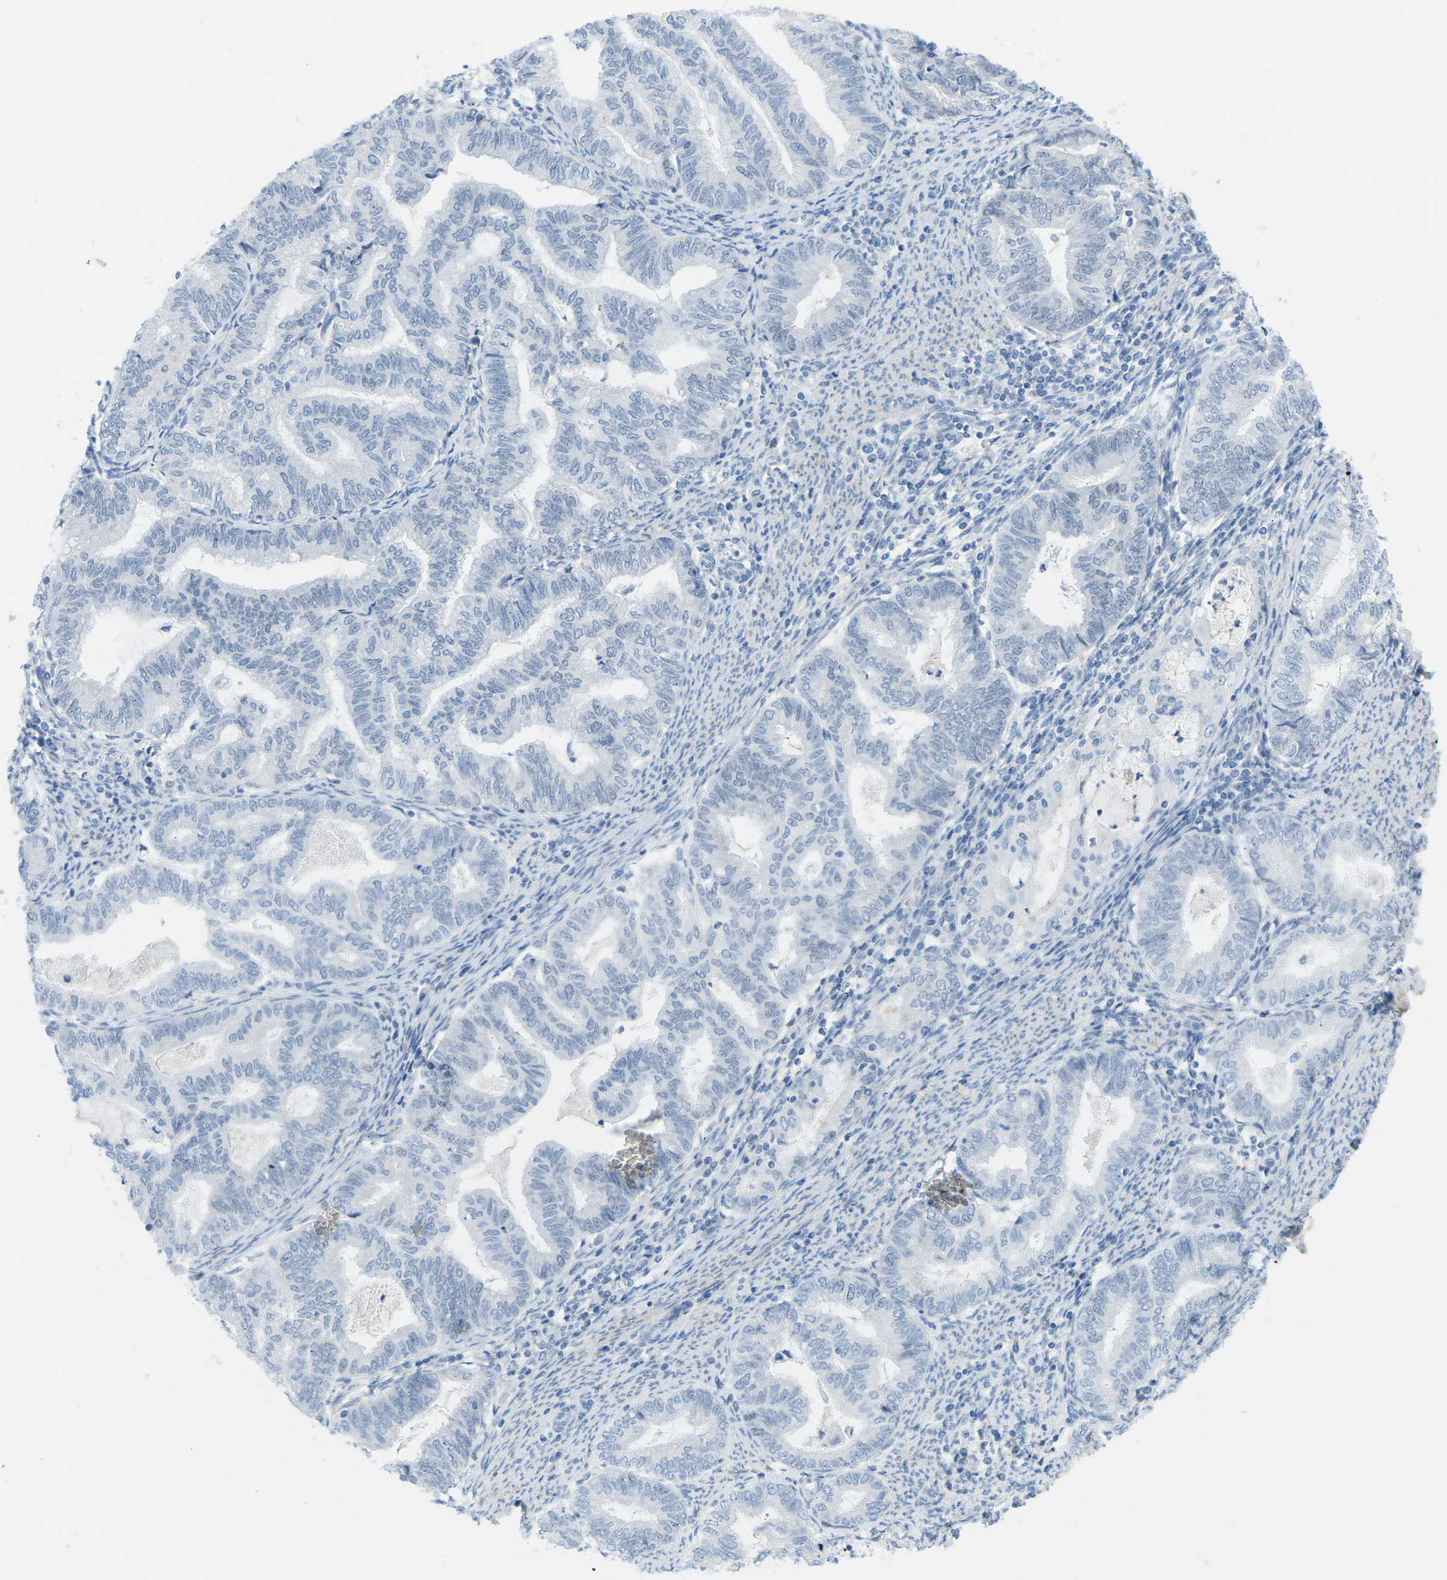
{"staining": {"intensity": "negative", "quantity": "none", "location": "none"}, "tissue": "endometrial cancer", "cell_type": "Tumor cells", "image_type": "cancer", "snomed": [{"axis": "morphology", "description": "Adenocarcinoma, NOS"}, {"axis": "topography", "description": "Endometrium"}], "caption": "Immunohistochemical staining of endometrial adenocarcinoma reveals no significant positivity in tumor cells.", "gene": "HLTF", "patient": {"sex": "female", "age": 79}}